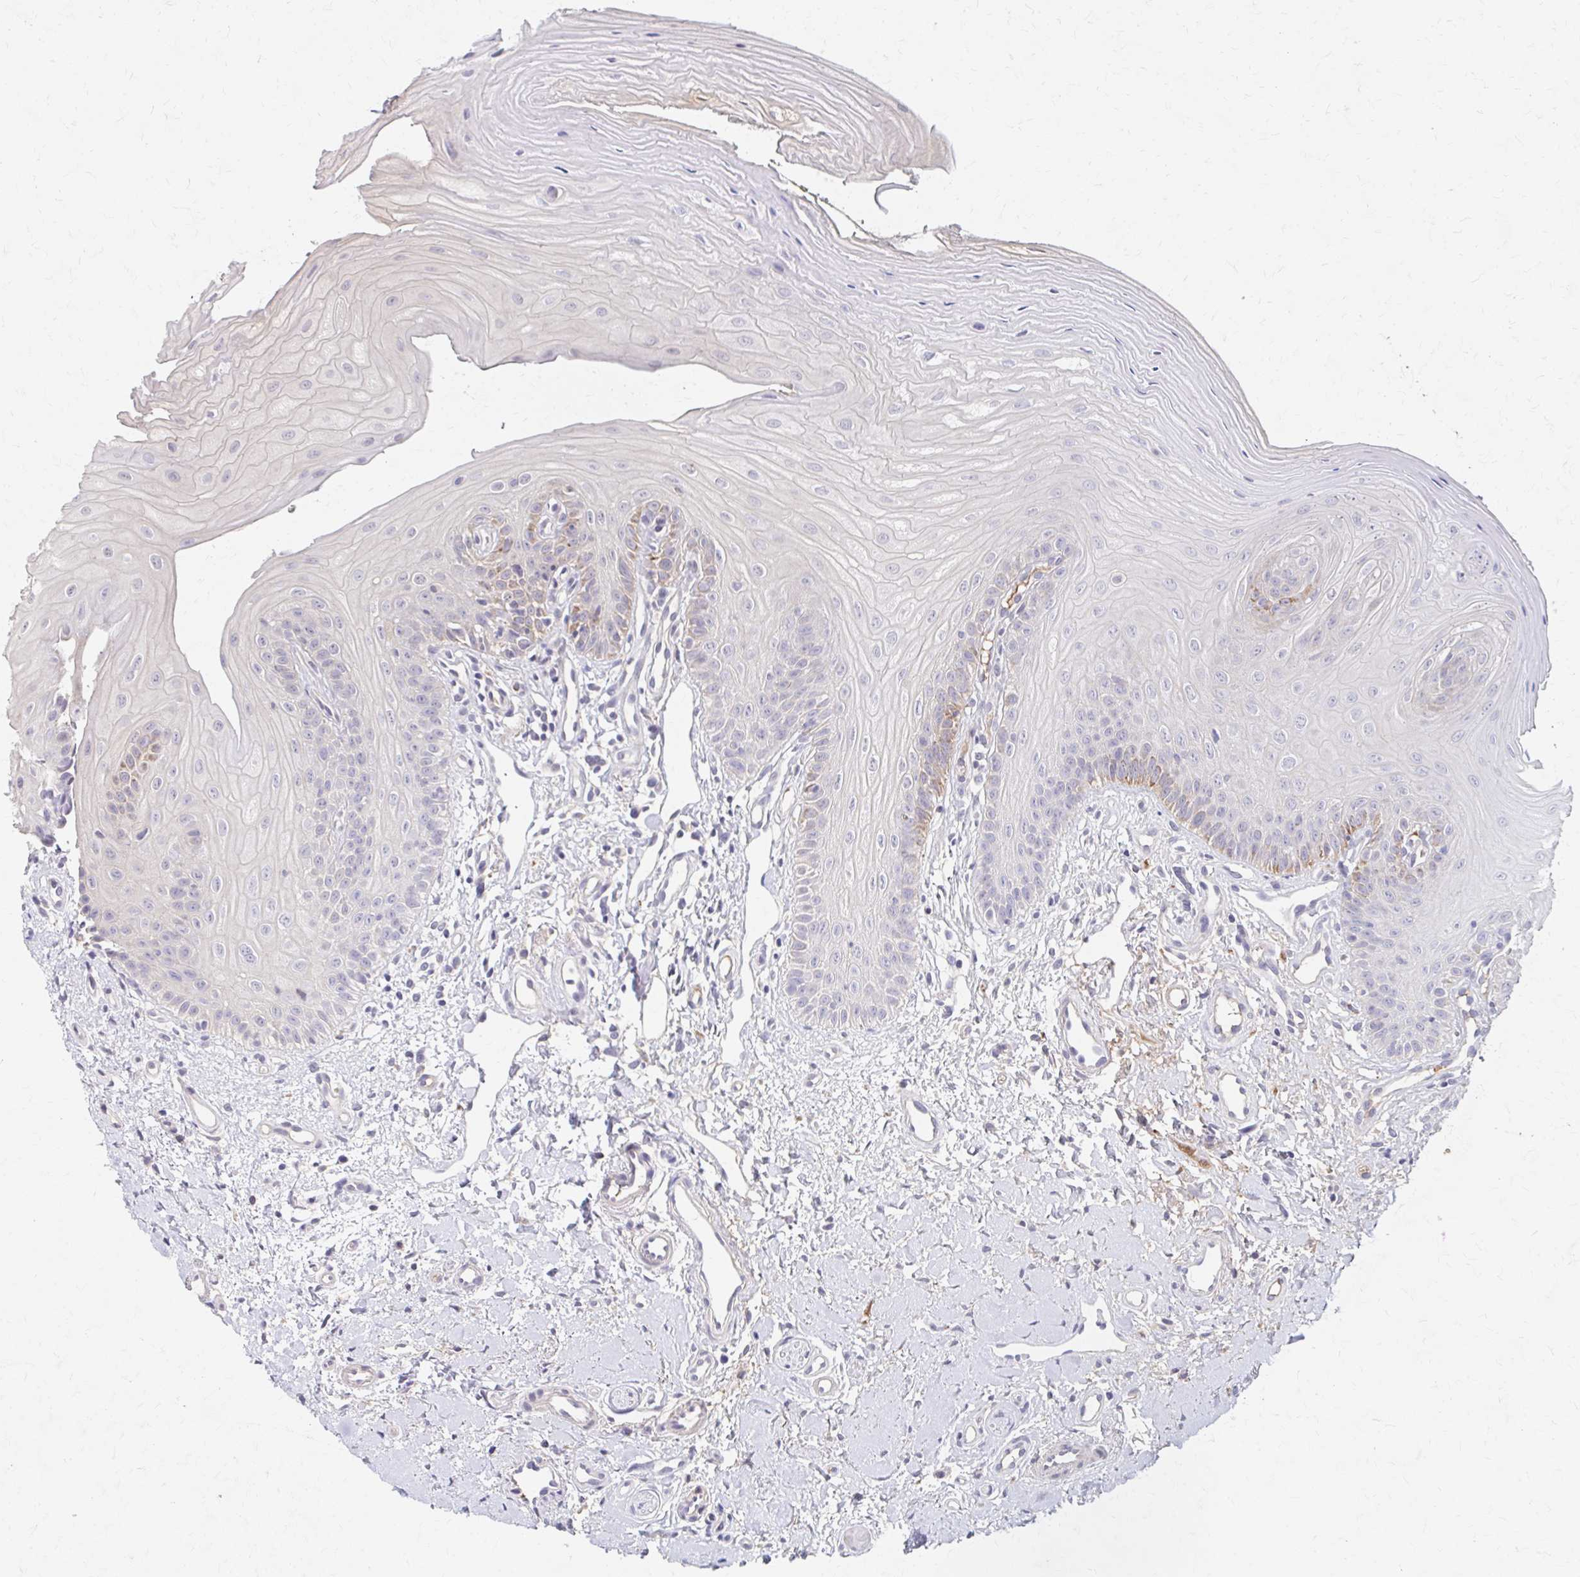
{"staining": {"intensity": "weak", "quantity": "<25%", "location": "cytoplasmic/membranous"}, "tissue": "oral mucosa", "cell_type": "Squamous epithelial cells", "image_type": "normal", "snomed": [{"axis": "morphology", "description": "Normal tissue, NOS"}, {"axis": "topography", "description": "Oral tissue"}], "caption": "The immunohistochemistry (IHC) photomicrograph has no significant staining in squamous epithelial cells of oral mucosa. Brightfield microscopy of immunohistochemistry stained with DAB (brown) and hematoxylin (blue), captured at high magnification.", "gene": "HMGCS2", "patient": {"sex": "female", "age": 73}}